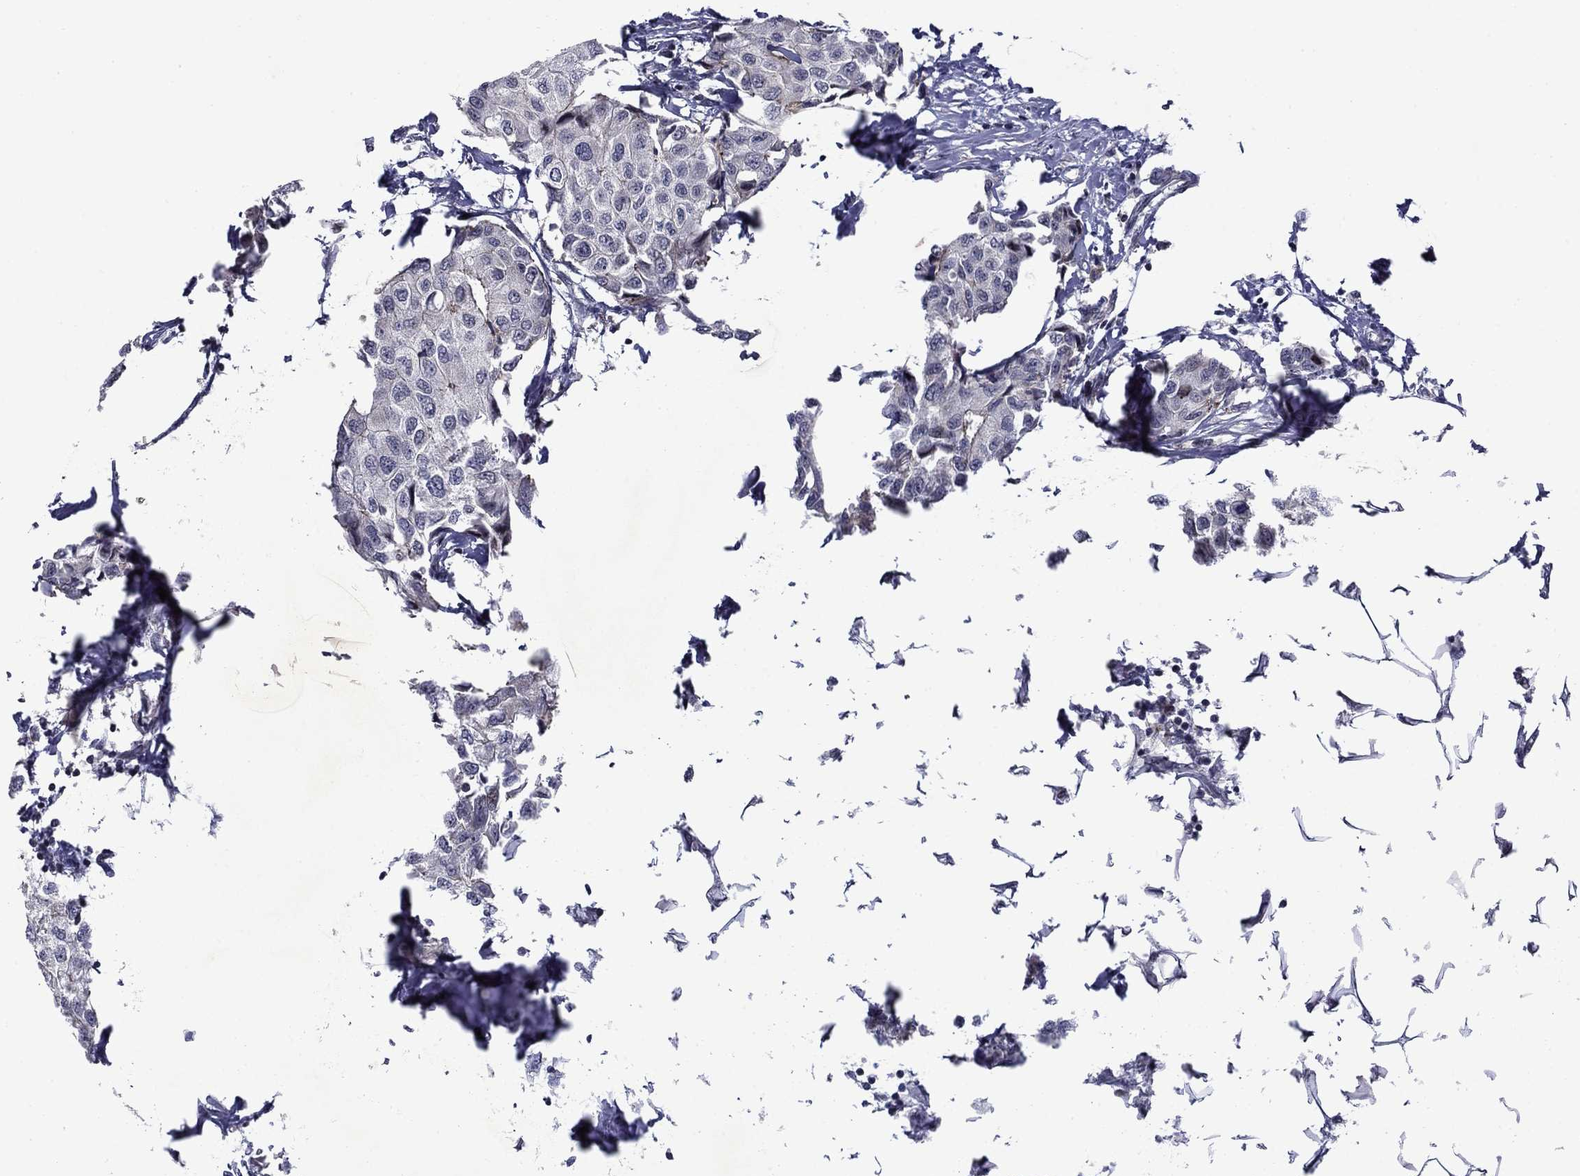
{"staining": {"intensity": "negative", "quantity": "none", "location": "none"}, "tissue": "breast cancer", "cell_type": "Tumor cells", "image_type": "cancer", "snomed": [{"axis": "morphology", "description": "Duct carcinoma"}, {"axis": "topography", "description": "Breast"}], "caption": "High power microscopy image of an IHC micrograph of breast cancer (invasive ductal carcinoma), revealing no significant expression in tumor cells. Nuclei are stained in blue.", "gene": "B3GAT1", "patient": {"sex": "female", "age": 80}}